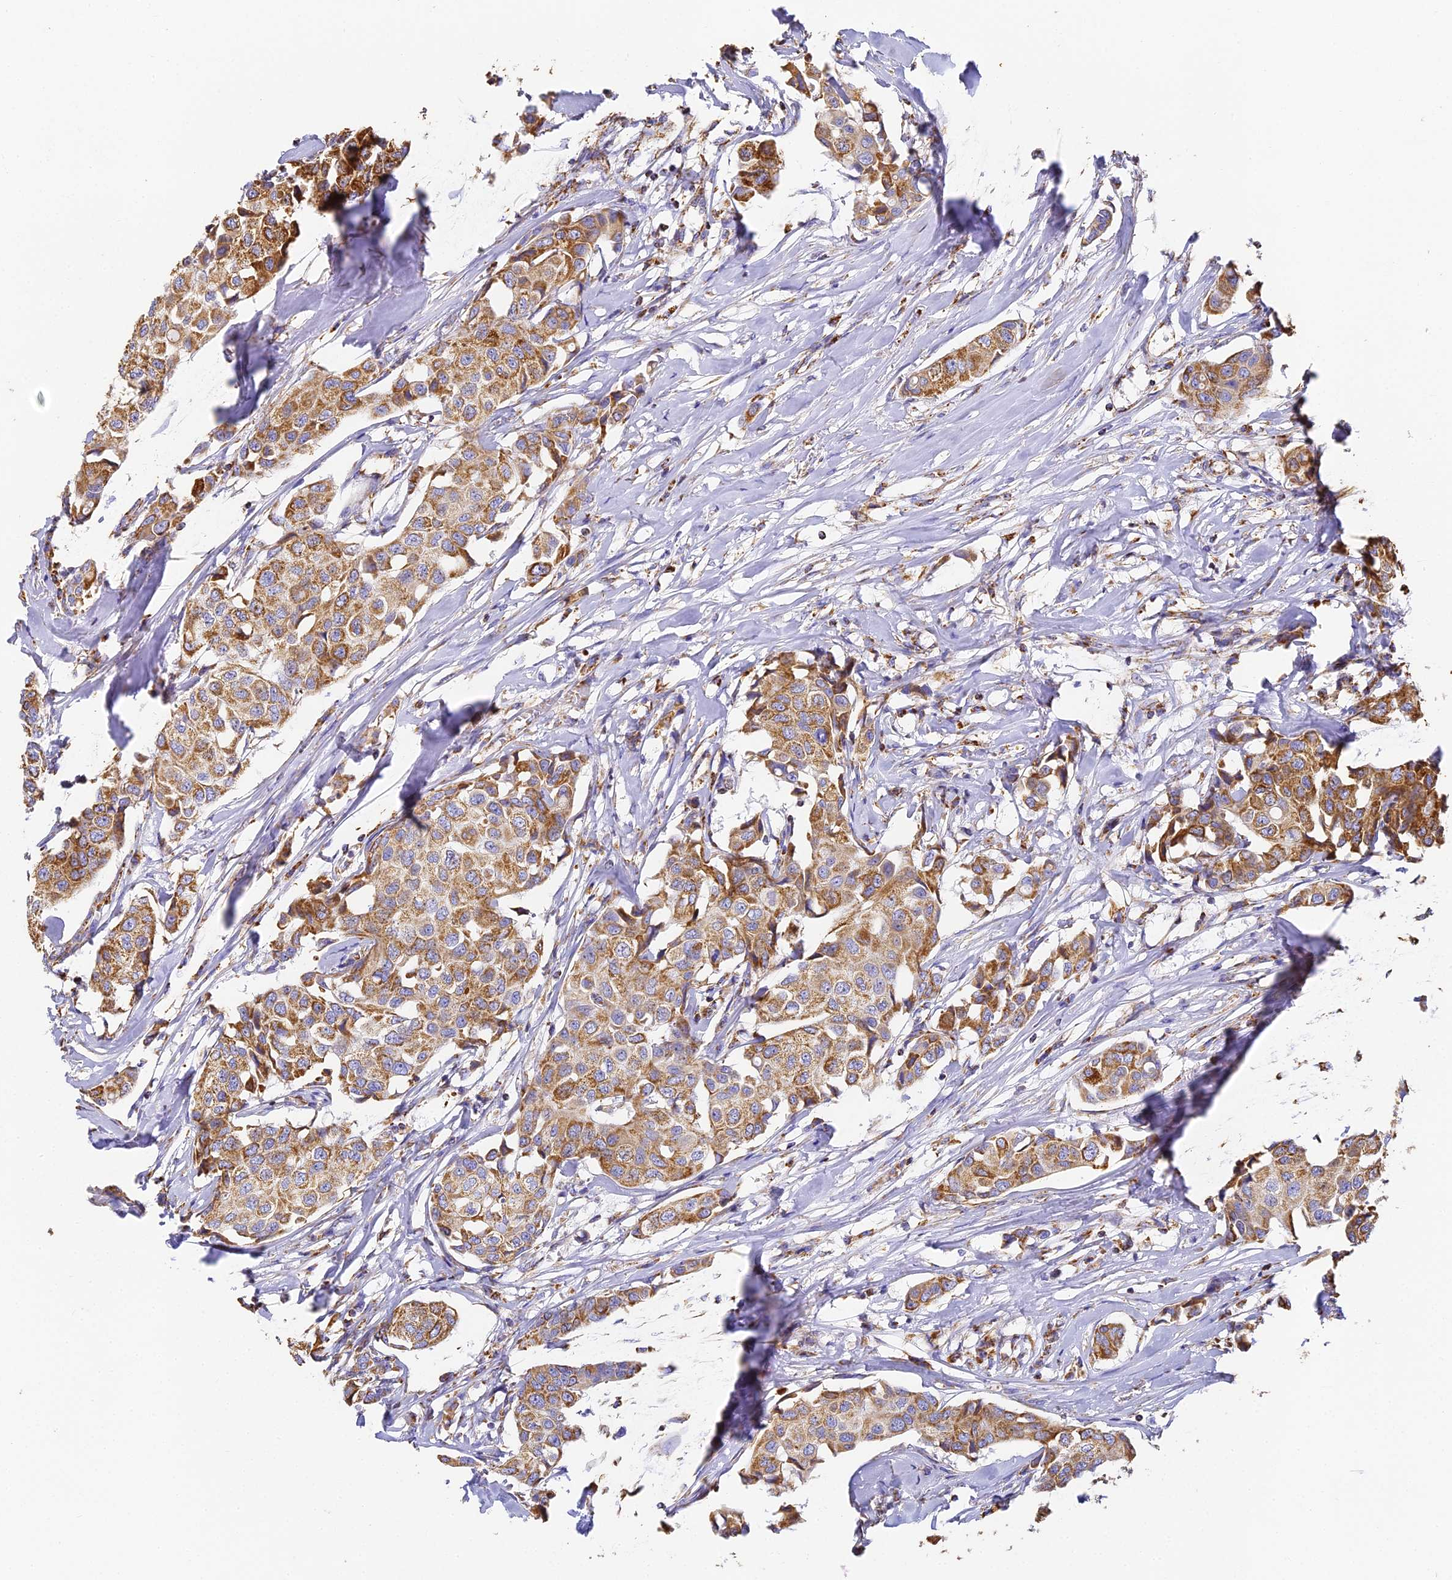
{"staining": {"intensity": "moderate", "quantity": ">75%", "location": "cytoplasmic/membranous"}, "tissue": "breast cancer", "cell_type": "Tumor cells", "image_type": "cancer", "snomed": [{"axis": "morphology", "description": "Duct carcinoma"}, {"axis": "topography", "description": "Breast"}], "caption": "About >75% of tumor cells in breast cancer (infiltrating ductal carcinoma) display moderate cytoplasmic/membranous protein staining as visualized by brown immunohistochemical staining.", "gene": "COX6C", "patient": {"sex": "female", "age": 80}}